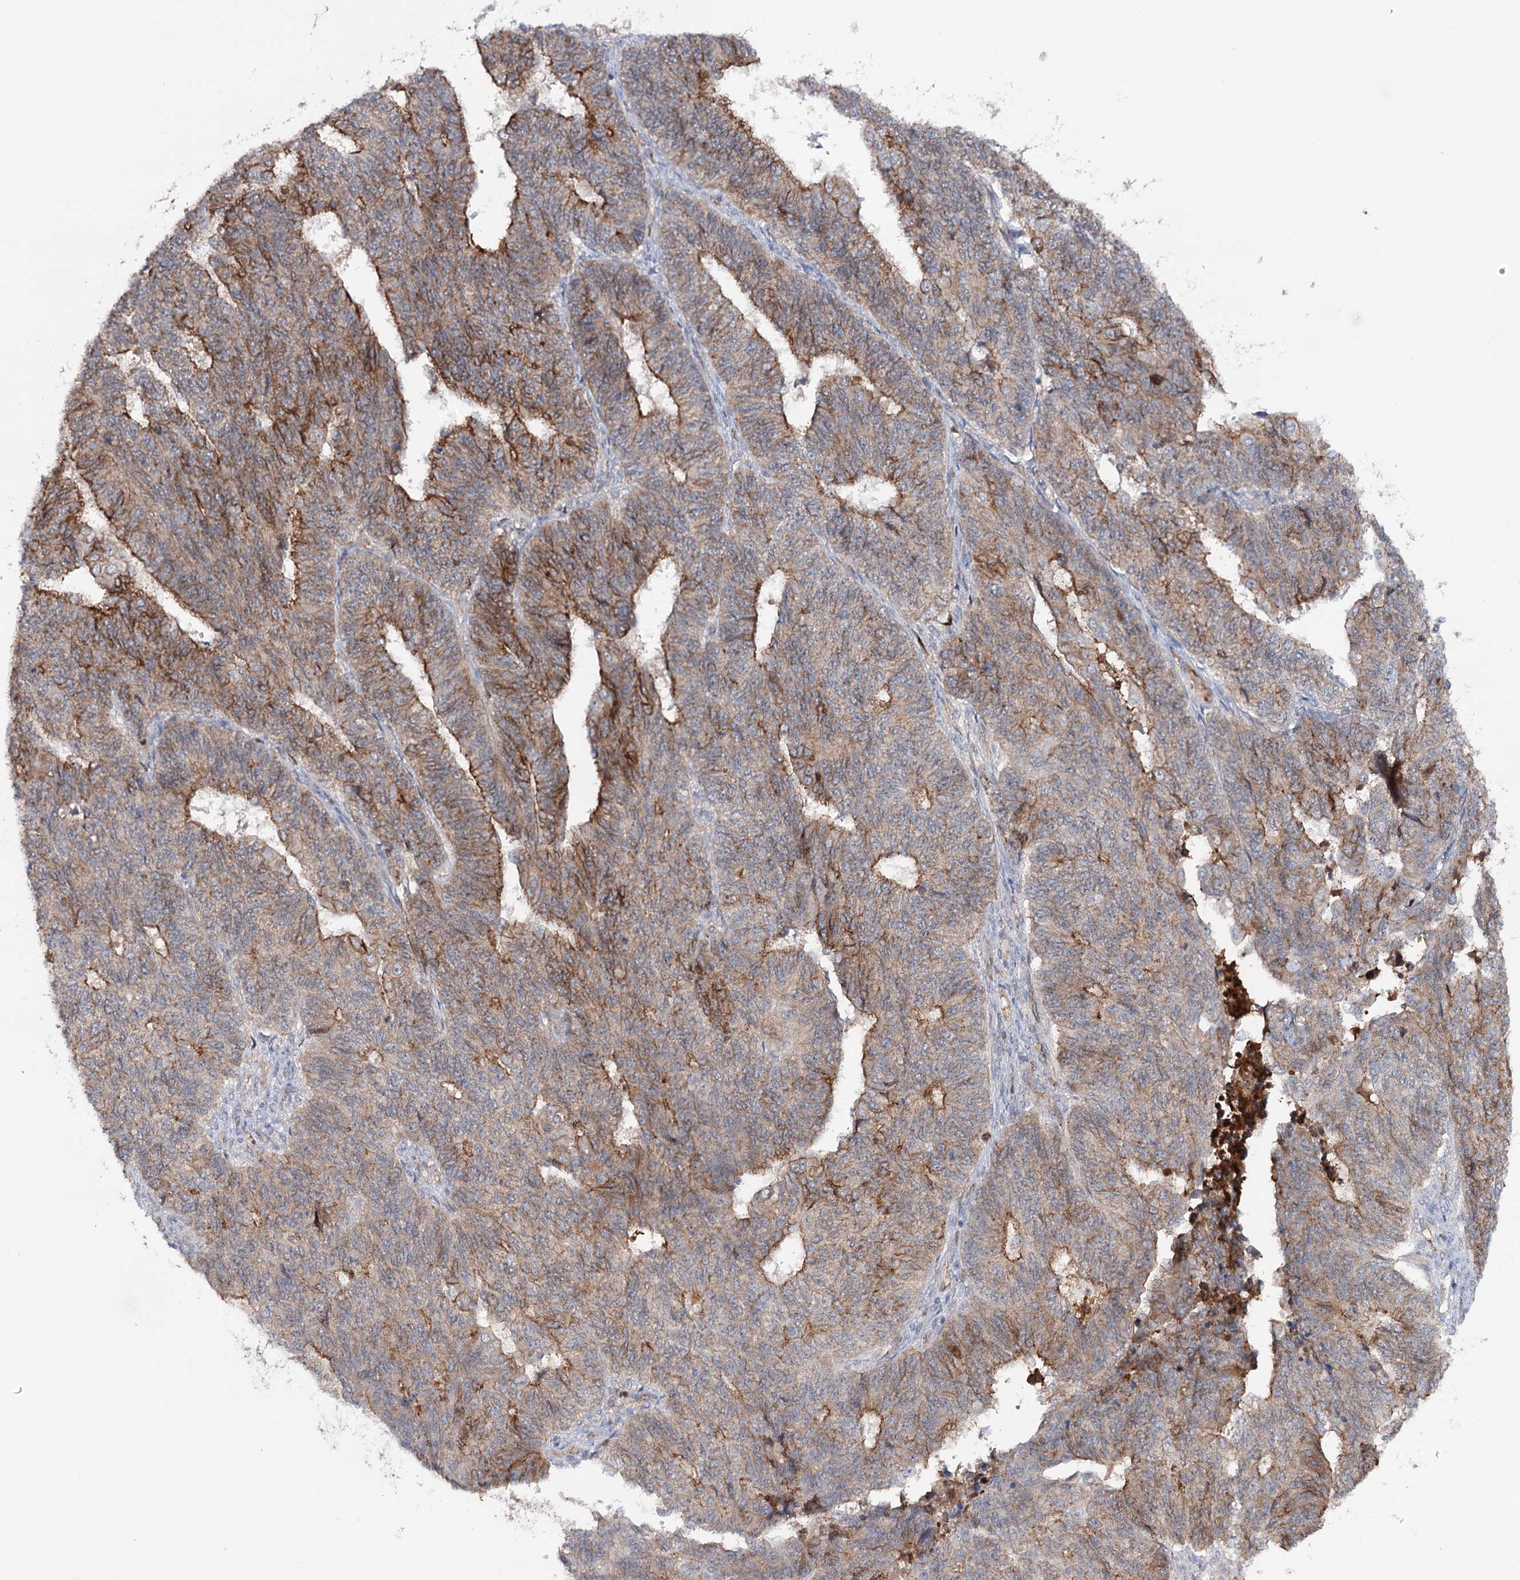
{"staining": {"intensity": "moderate", "quantity": ">75%", "location": "cytoplasmic/membranous"}, "tissue": "endometrial cancer", "cell_type": "Tumor cells", "image_type": "cancer", "snomed": [{"axis": "morphology", "description": "Adenocarcinoma, NOS"}, {"axis": "topography", "description": "Endometrium"}], "caption": "High-magnification brightfield microscopy of adenocarcinoma (endometrial) stained with DAB (brown) and counterstained with hematoxylin (blue). tumor cells exhibit moderate cytoplasmic/membranous positivity is identified in approximately>75% of cells. (DAB (3,3'-diaminobenzidine) IHC with brightfield microscopy, high magnification).", "gene": "PKP4", "patient": {"sex": "female", "age": 32}}